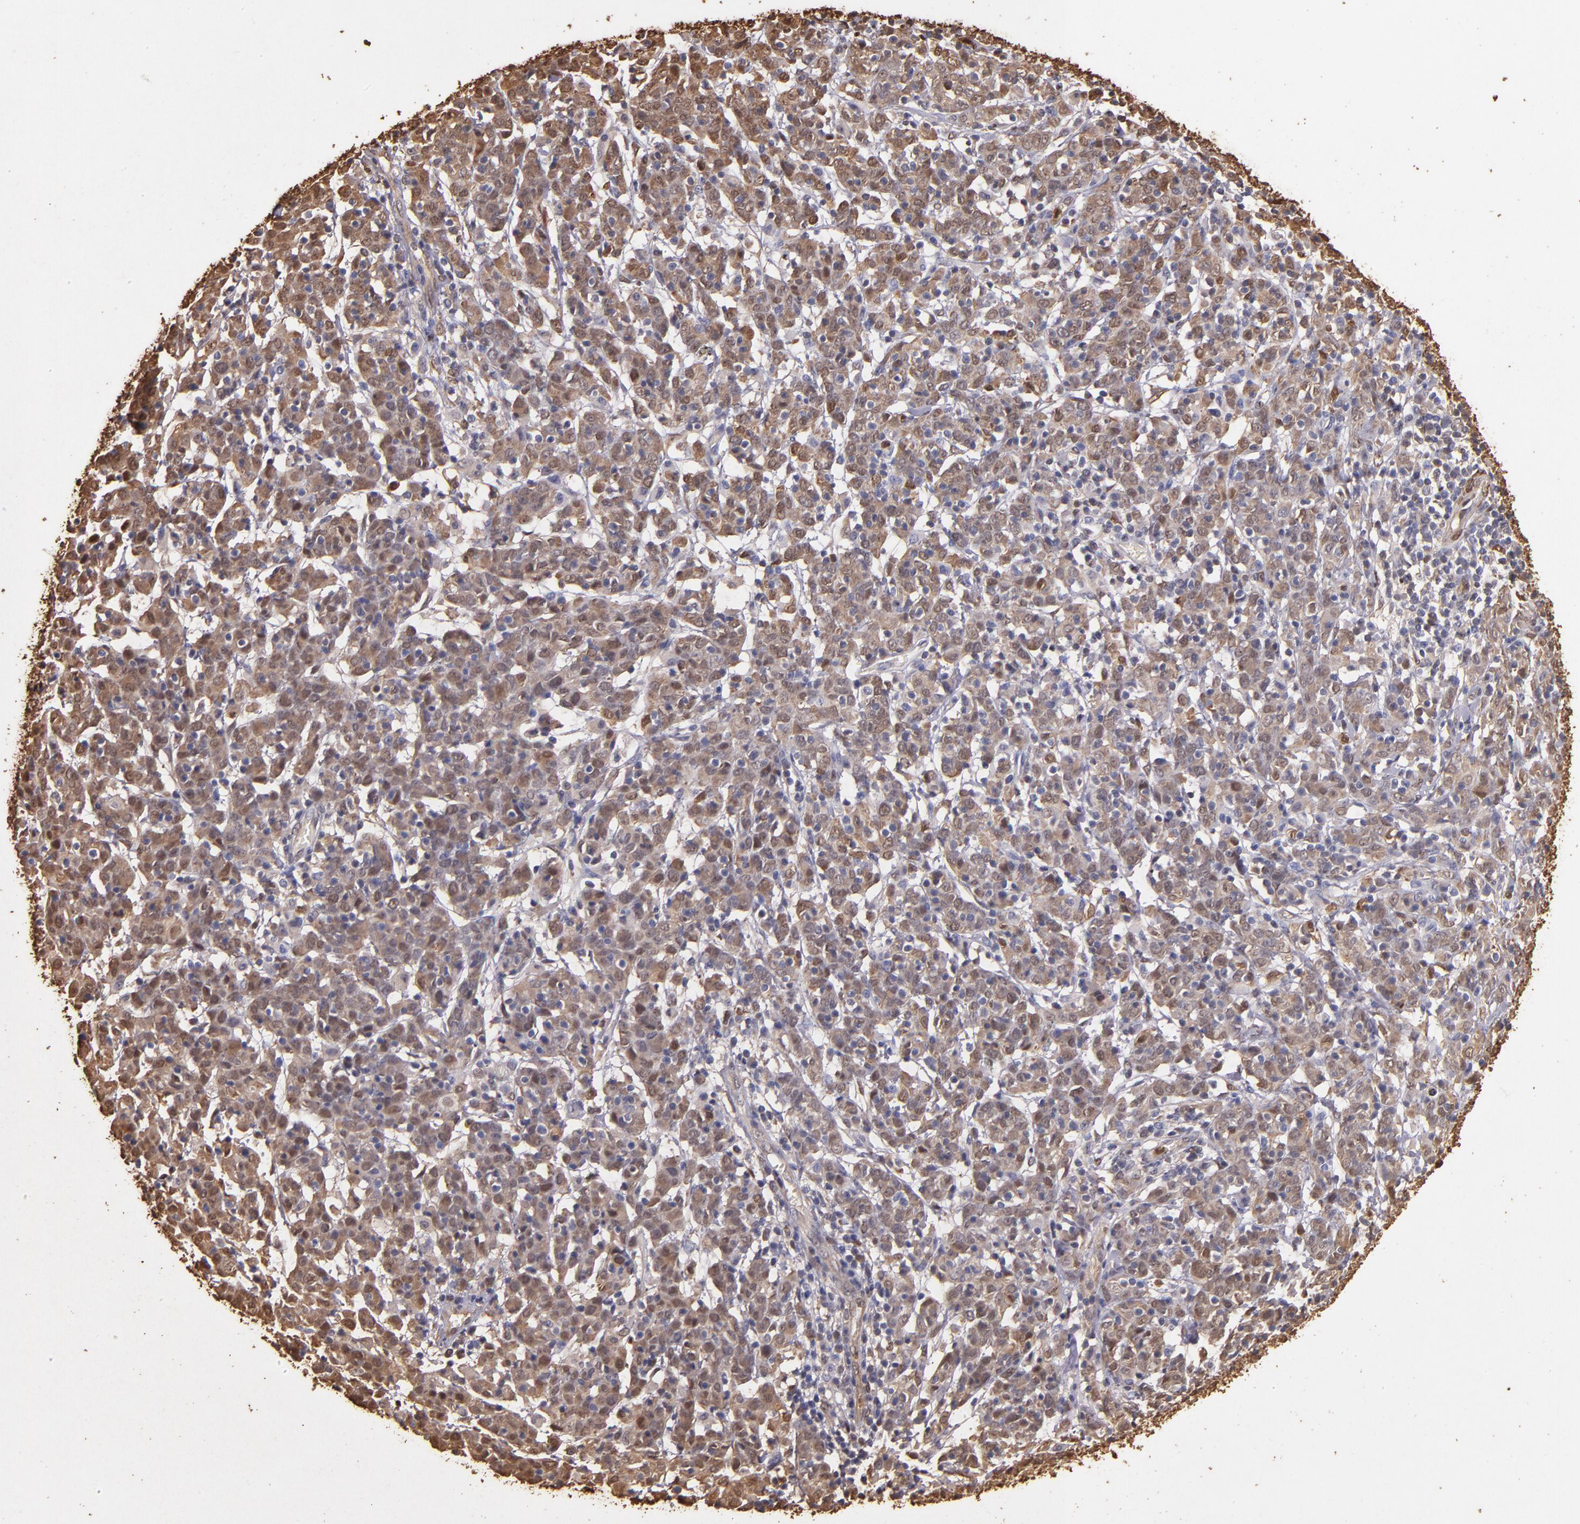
{"staining": {"intensity": "weak", "quantity": ">75%", "location": "cytoplasmic/membranous,nuclear"}, "tissue": "cervical cancer", "cell_type": "Tumor cells", "image_type": "cancer", "snomed": [{"axis": "morphology", "description": "Normal tissue, NOS"}, {"axis": "morphology", "description": "Squamous cell carcinoma, NOS"}, {"axis": "topography", "description": "Cervix"}], "caption": "Human cervical cancer (squamous cell carcinoma) stained with a protein marker displays weak staining in tumor cells.", "gene": "S100A6", "patient": {"sex": "female", "age": 67}}